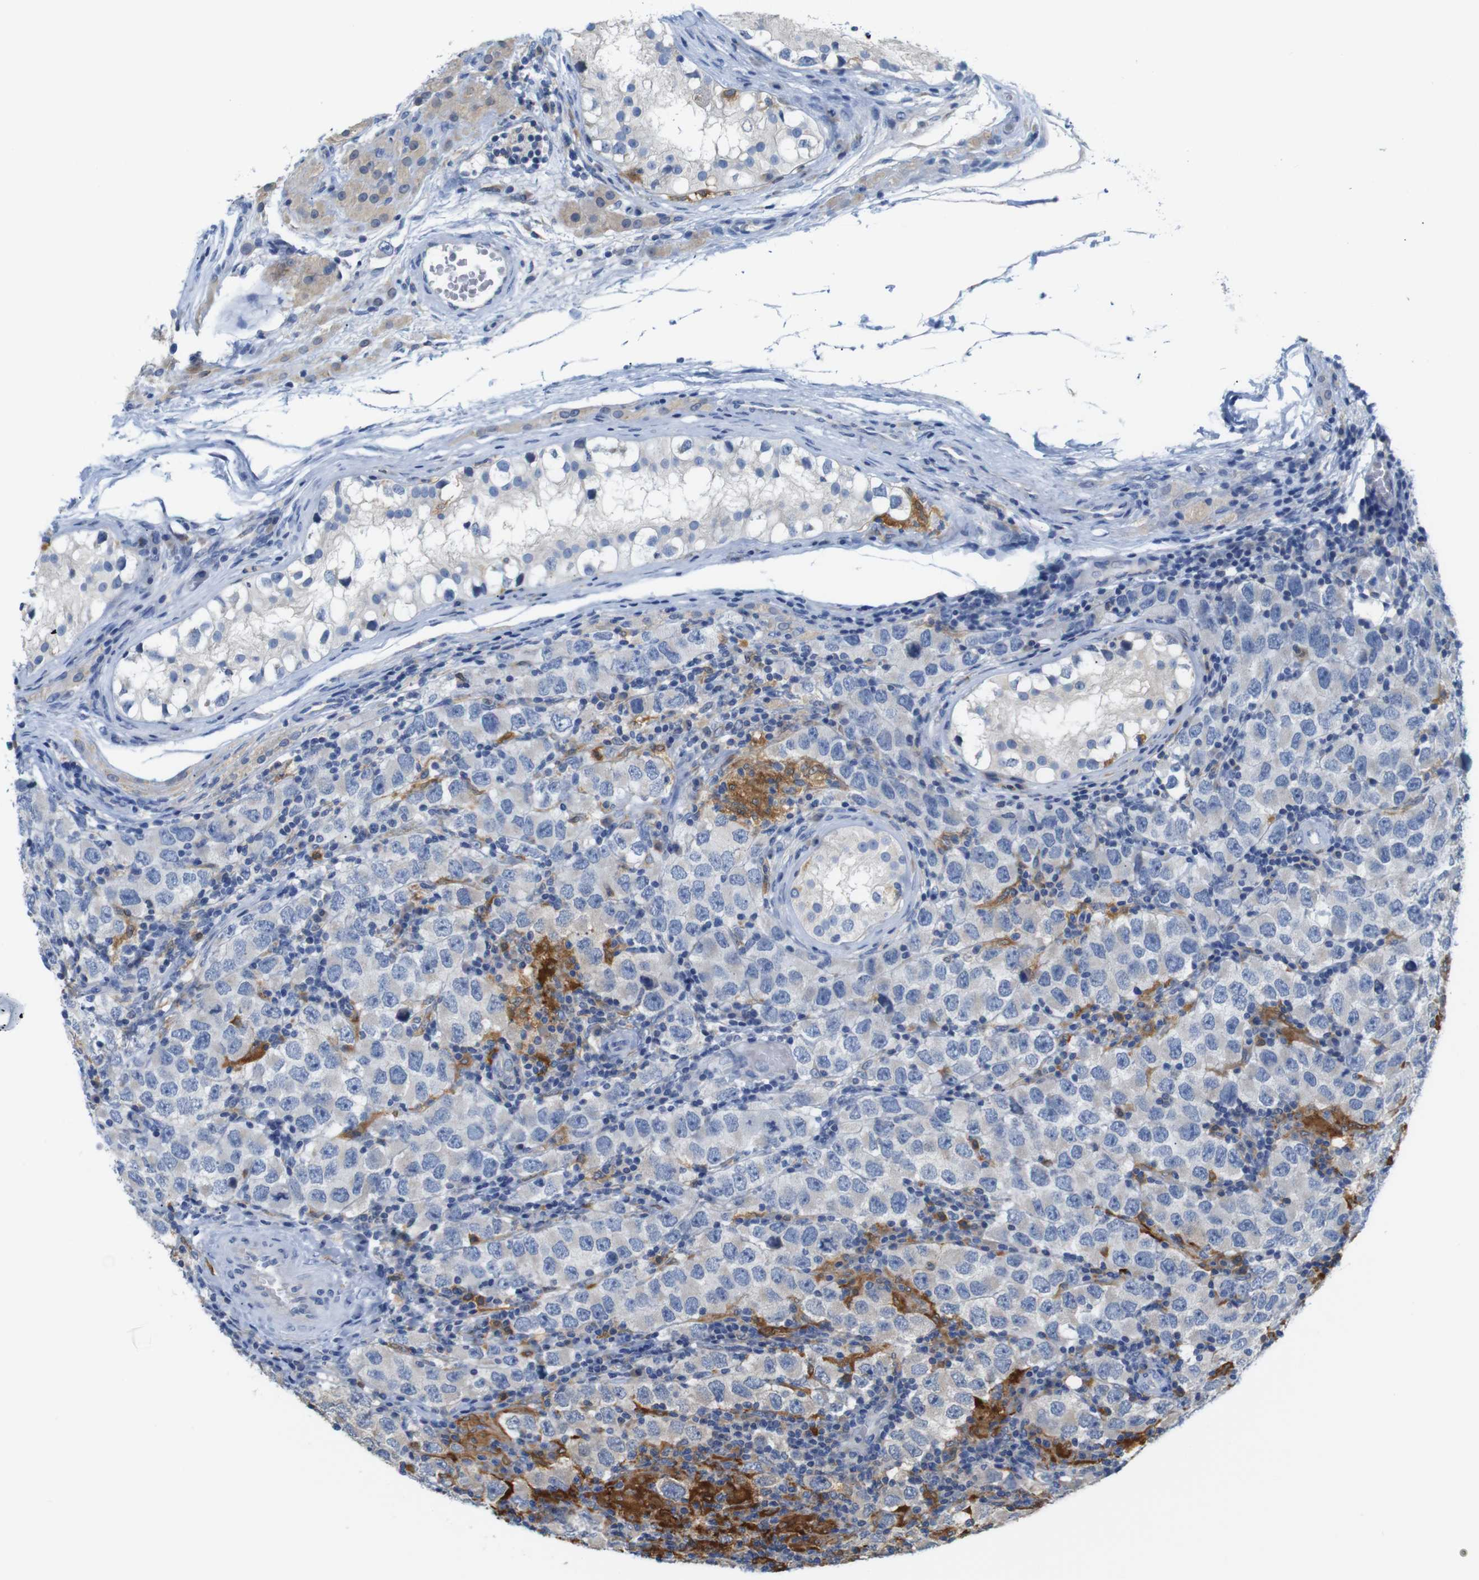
{"staining": {"intensity": "negative", "quantity": "none", "location": "none"}, "tissue": "testis cancer", "cell_type": "Tumor cells", "image_type": "cancer", "snomed": [{"axis": "morphology", "description": "Carcinoma, Embryonal, NOS"}, {"axis": "topography", "description": "Testis"}], "caption": "This is a histopathology image of immunohistochemistry (IHC) staining of testis cancer (embryonal carcinoma), which shows no expression in tumor cells.", "gene": "NEBL", "patient": {"sex": "male", "age": 21}}